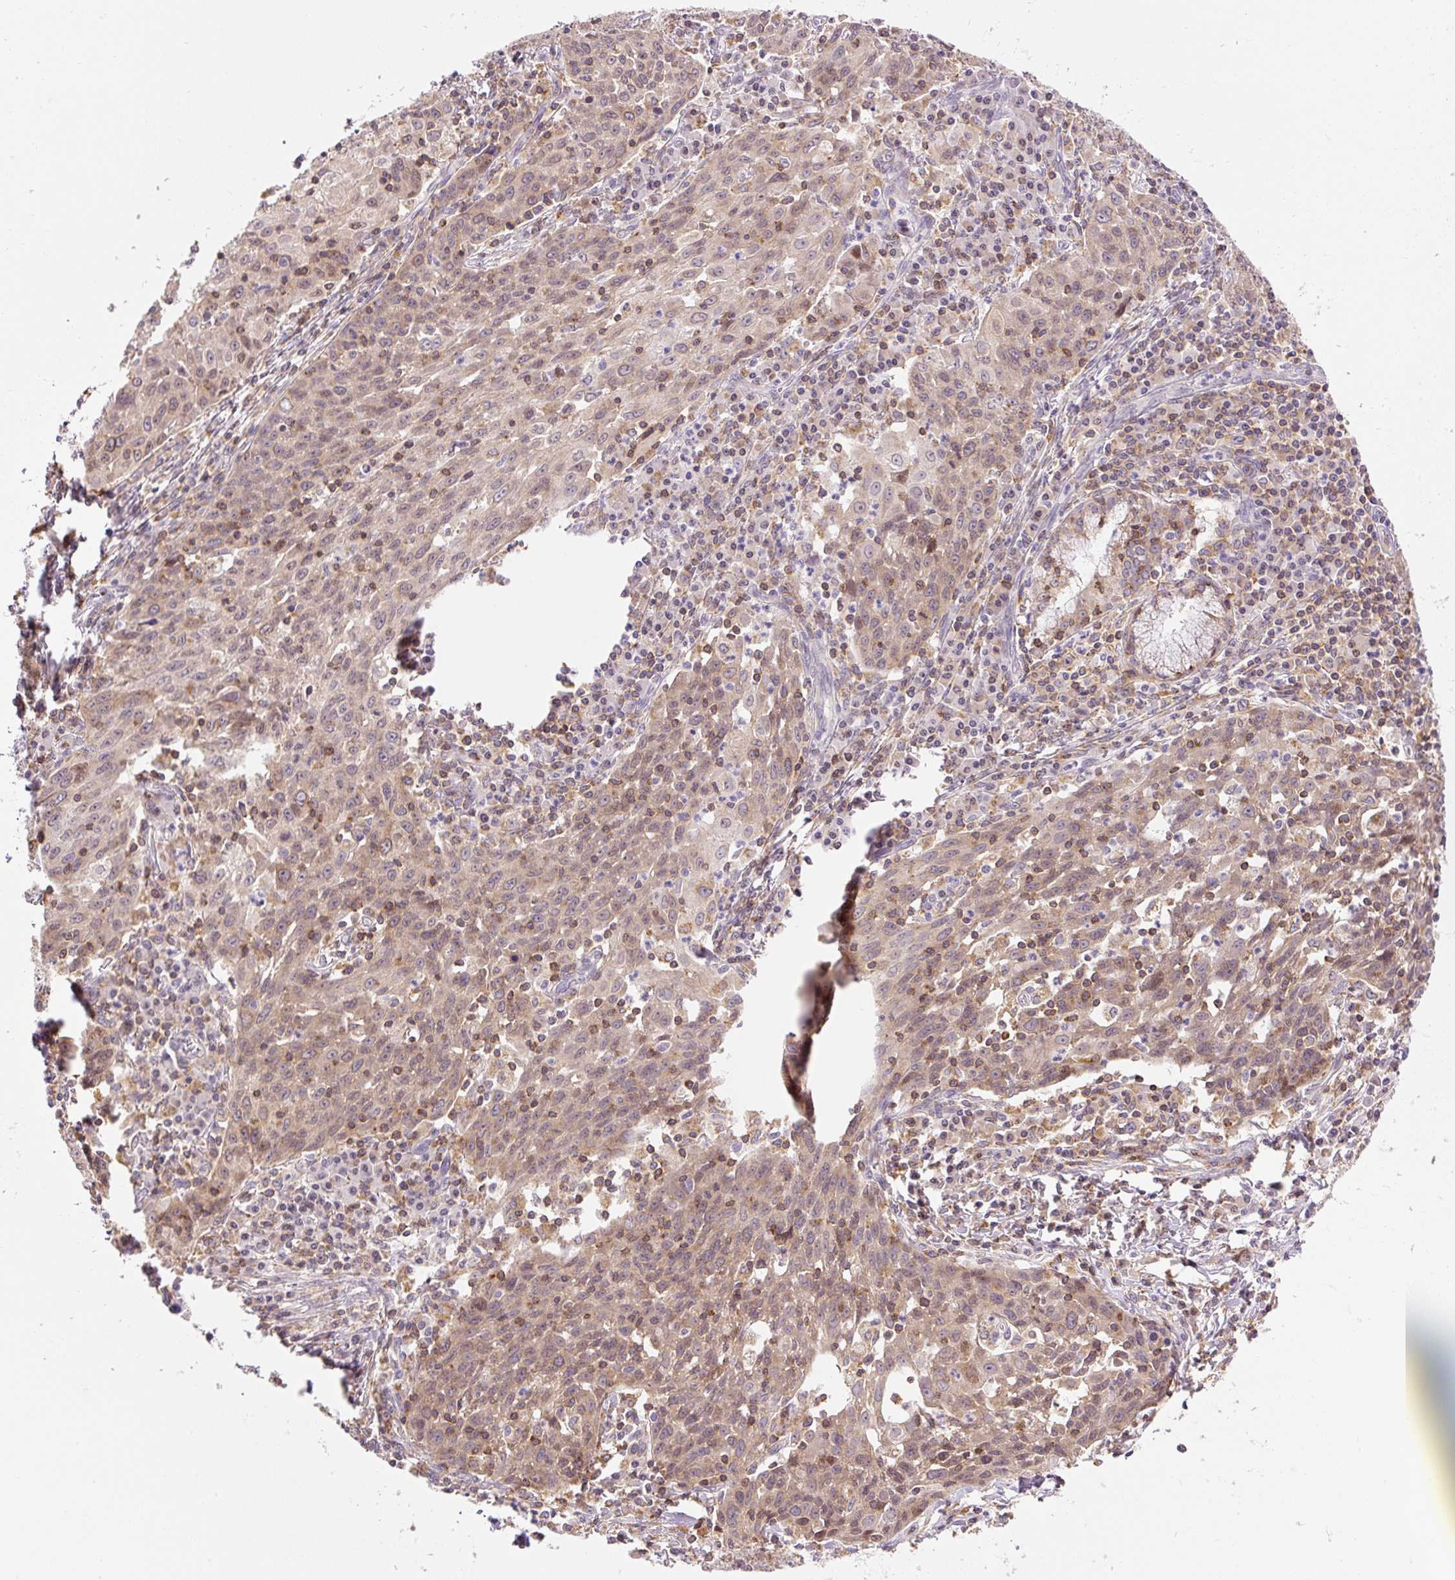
{"staining": {"intensity": "weak", "quantity": ">75%", "location": "cytoplasmic/membranous,nuclear"}, "tissue": "lung cancer", "cell_type": "Tumor cells", "image_type": "cancer", "snomed": [{"axis": "morphology", "description": "Squamous cell carcinoma, NOS"}, {"axis": "morphology", "description": "Squamous cell carcinoma, metastatic, NOS"}, {"axis": "topography", "description": "Bronchus"}, {"axis": "topography", "description": "Lung"}], "caption": "Immunohistochemistry (IHC) histopathology image of neoplastic tissue: human squamous cell carcinoma (lung) stained using immunohistochemistry (IHC) exhibits low levels of weak protein expression localized specifically in the cytoplasmic/membranous and nuclear of tumor cells, appearing as a cytoplasmic/membranous and nuclear brown color.", "gene": "CARD11", "patient": {"sex": "male", "age": 62}}